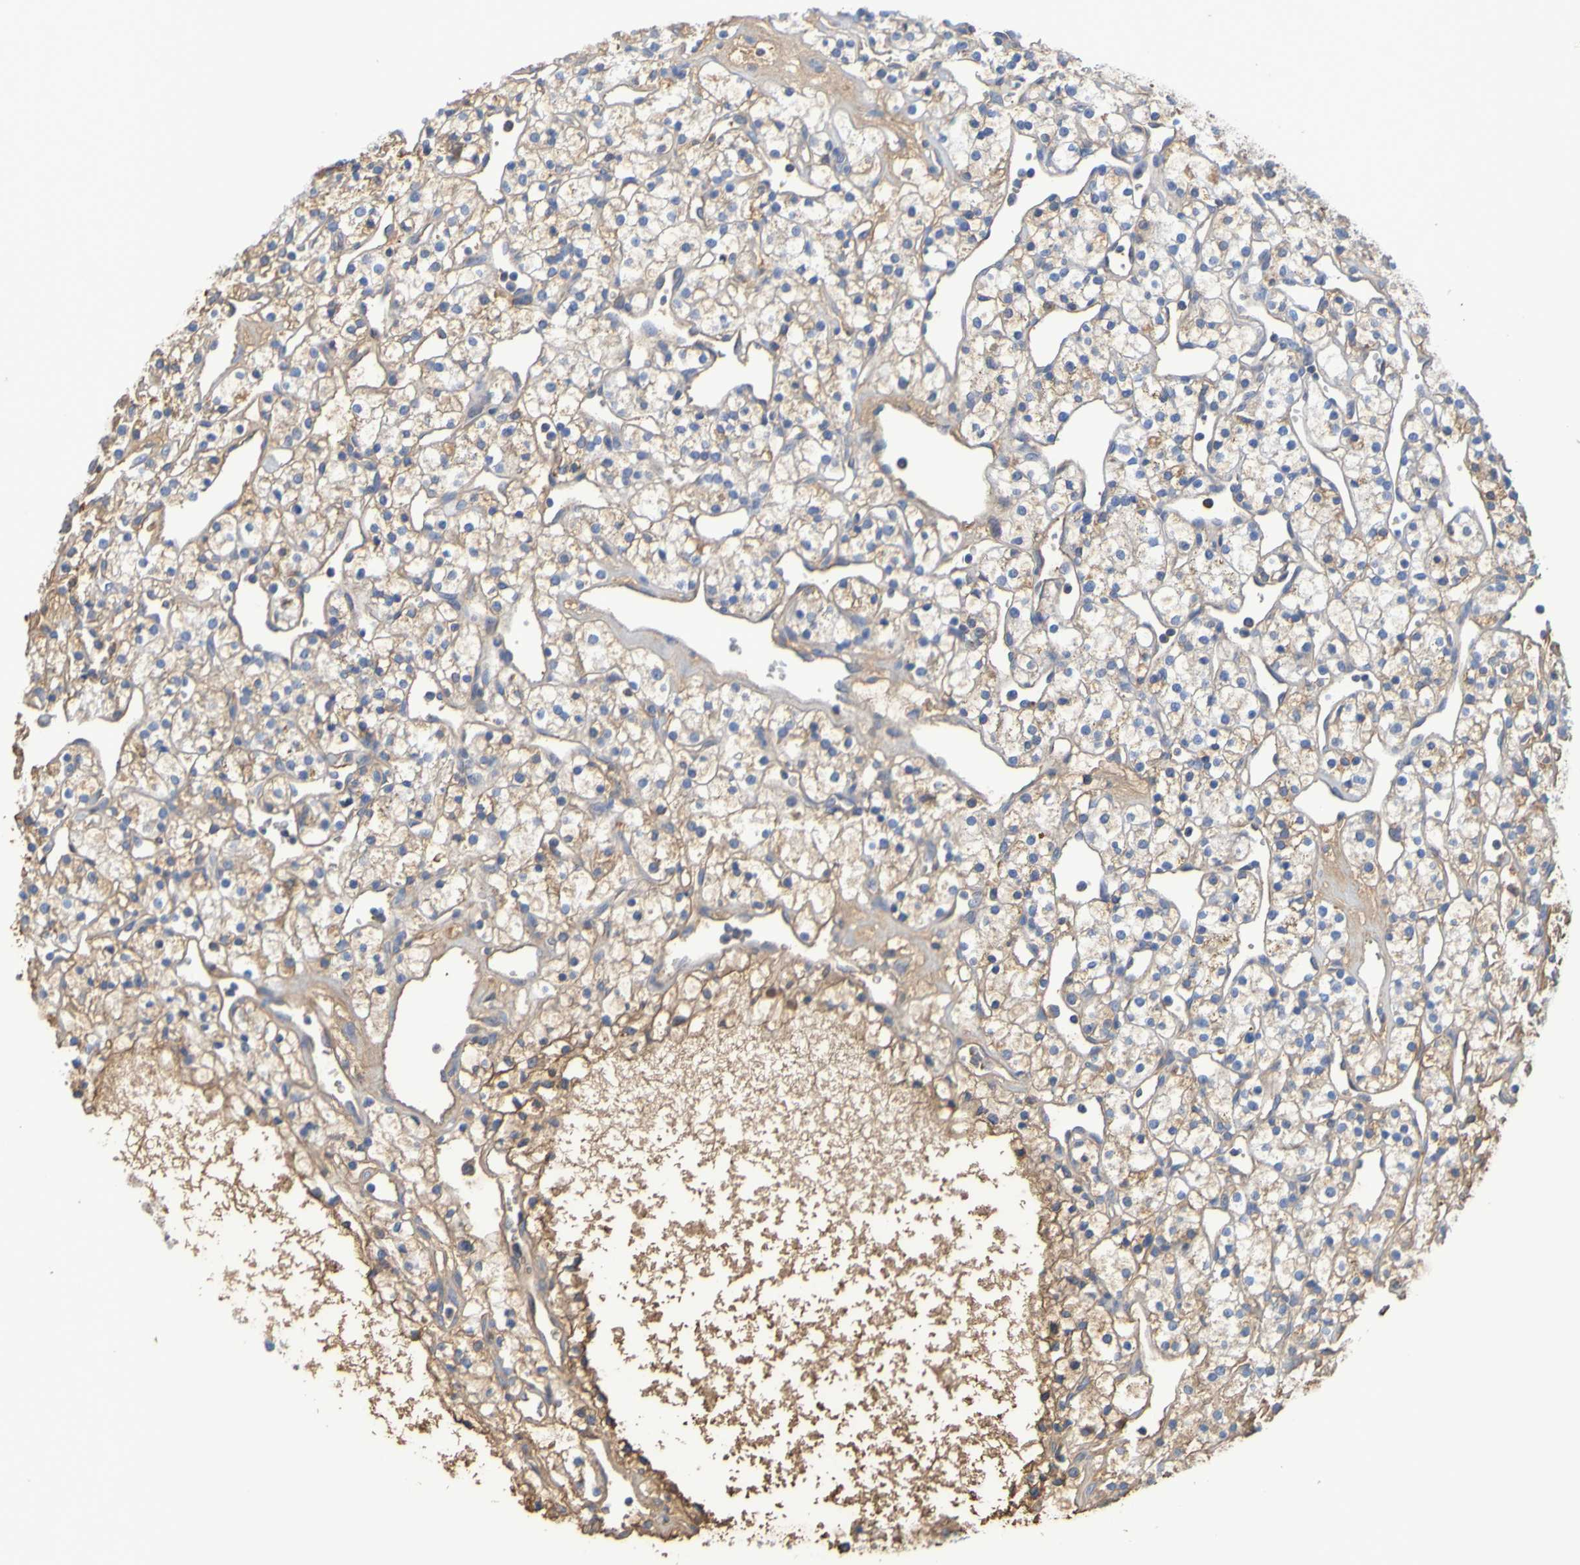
{"staining": {"intensity": "weak", "quantity": "25%-75%", "location": "cytoplasmic/membranous"}, "tissue": "renal cancer", "cell_type": "Tumor cells", "image_type": "cancer", "snomed": [{"axis": "morphology", "description": "Adenocarcinoma, NOS"}, {"axis": "topography", "description": "Kidney"}], "caption": "A micrograph of human renal cancer (adenocarcinoma) stained for a protein exhibits weak cytoplasmic/membranous brown staining in tumor cells.", "gene": "GAB3", "patient": {"sex": "female", "age": 60}}